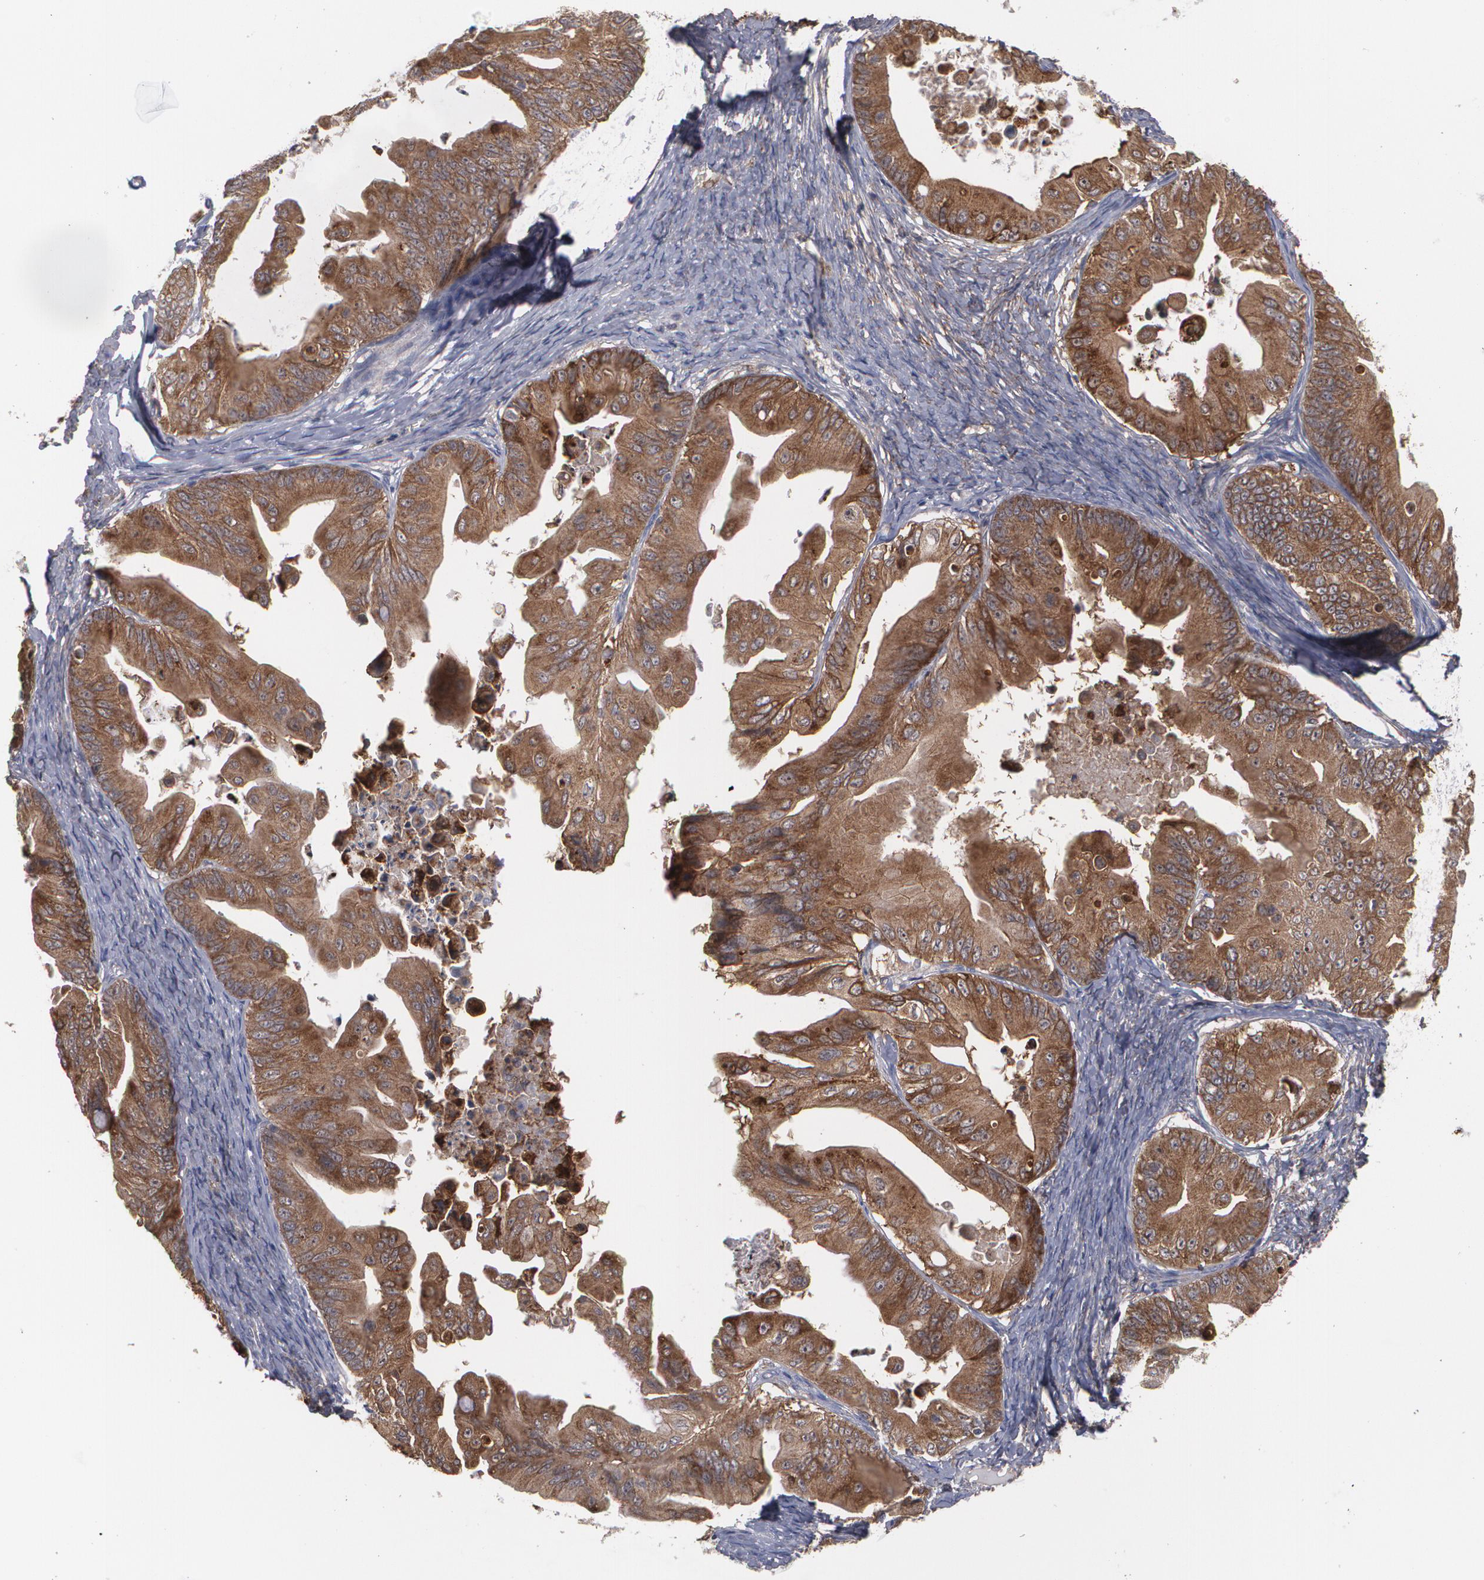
{"staining": {"intensity": "moderate", "quantity": ">75%", "location": "cytoplasmic/membranous"}, "tissue": "ovarian cancer", "cell_type": "Tumor cells", "image_type": "cancer", "snomed": [{"axis": "morphology", "description": "Cystadenocarcinoma, mucinous, NOS"}, {"axis": "topography", "description": "Ovary"}], "caption": "Human mucinous cystadenocarcinoma (ovarian) stained with a brown dye exhibits moderate cytoplasmic/membranous positive staining in approximately >75% of tumor cells.", "gene": "BMP6", "patient": {"sex": "female", "age": 37}}